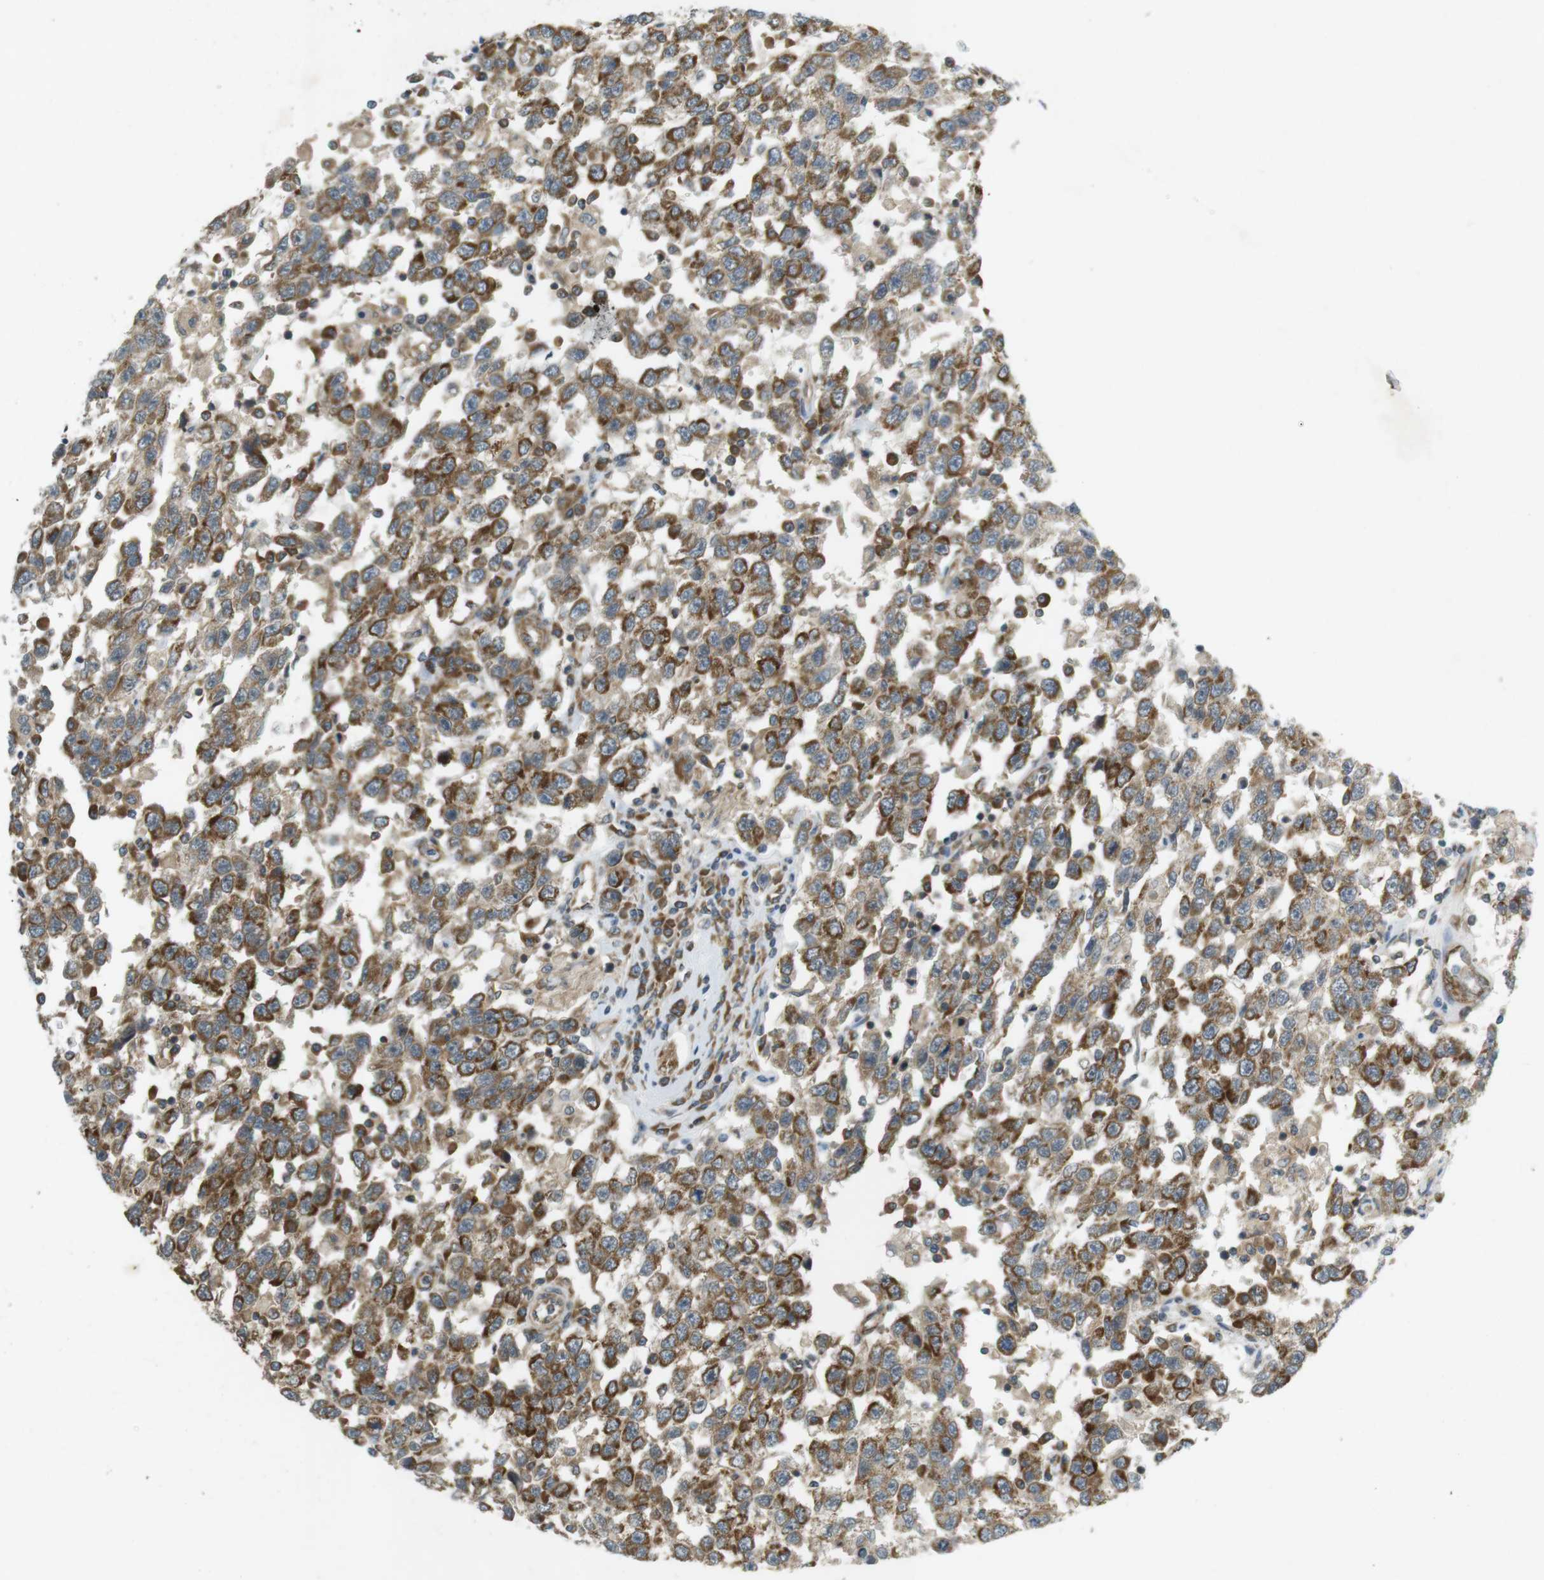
{"staining": {"intensity": "strong", "quantity": "25%-75%", "location": "cytoplasmic/membranous"}, "tissue": "testis cancer", "cell_type": "Tumor cells", "image_type": "cancer", "snomed": [{"axis": "morphology", "description": "Seminoma, NOS"}, {"axis": "topography", "description": "Testis"}], "caption": "Seminoma (testis) was stained to show a protein in brown. There is high levels of strong cytoplasmic/membranous expression in approximately 25%-75% of tumor cells. The protein is shown in brown color, while the nuclei are stained blue.", "gene": "SLC41A1", "patient": {"sex": "male", "age": 41}}